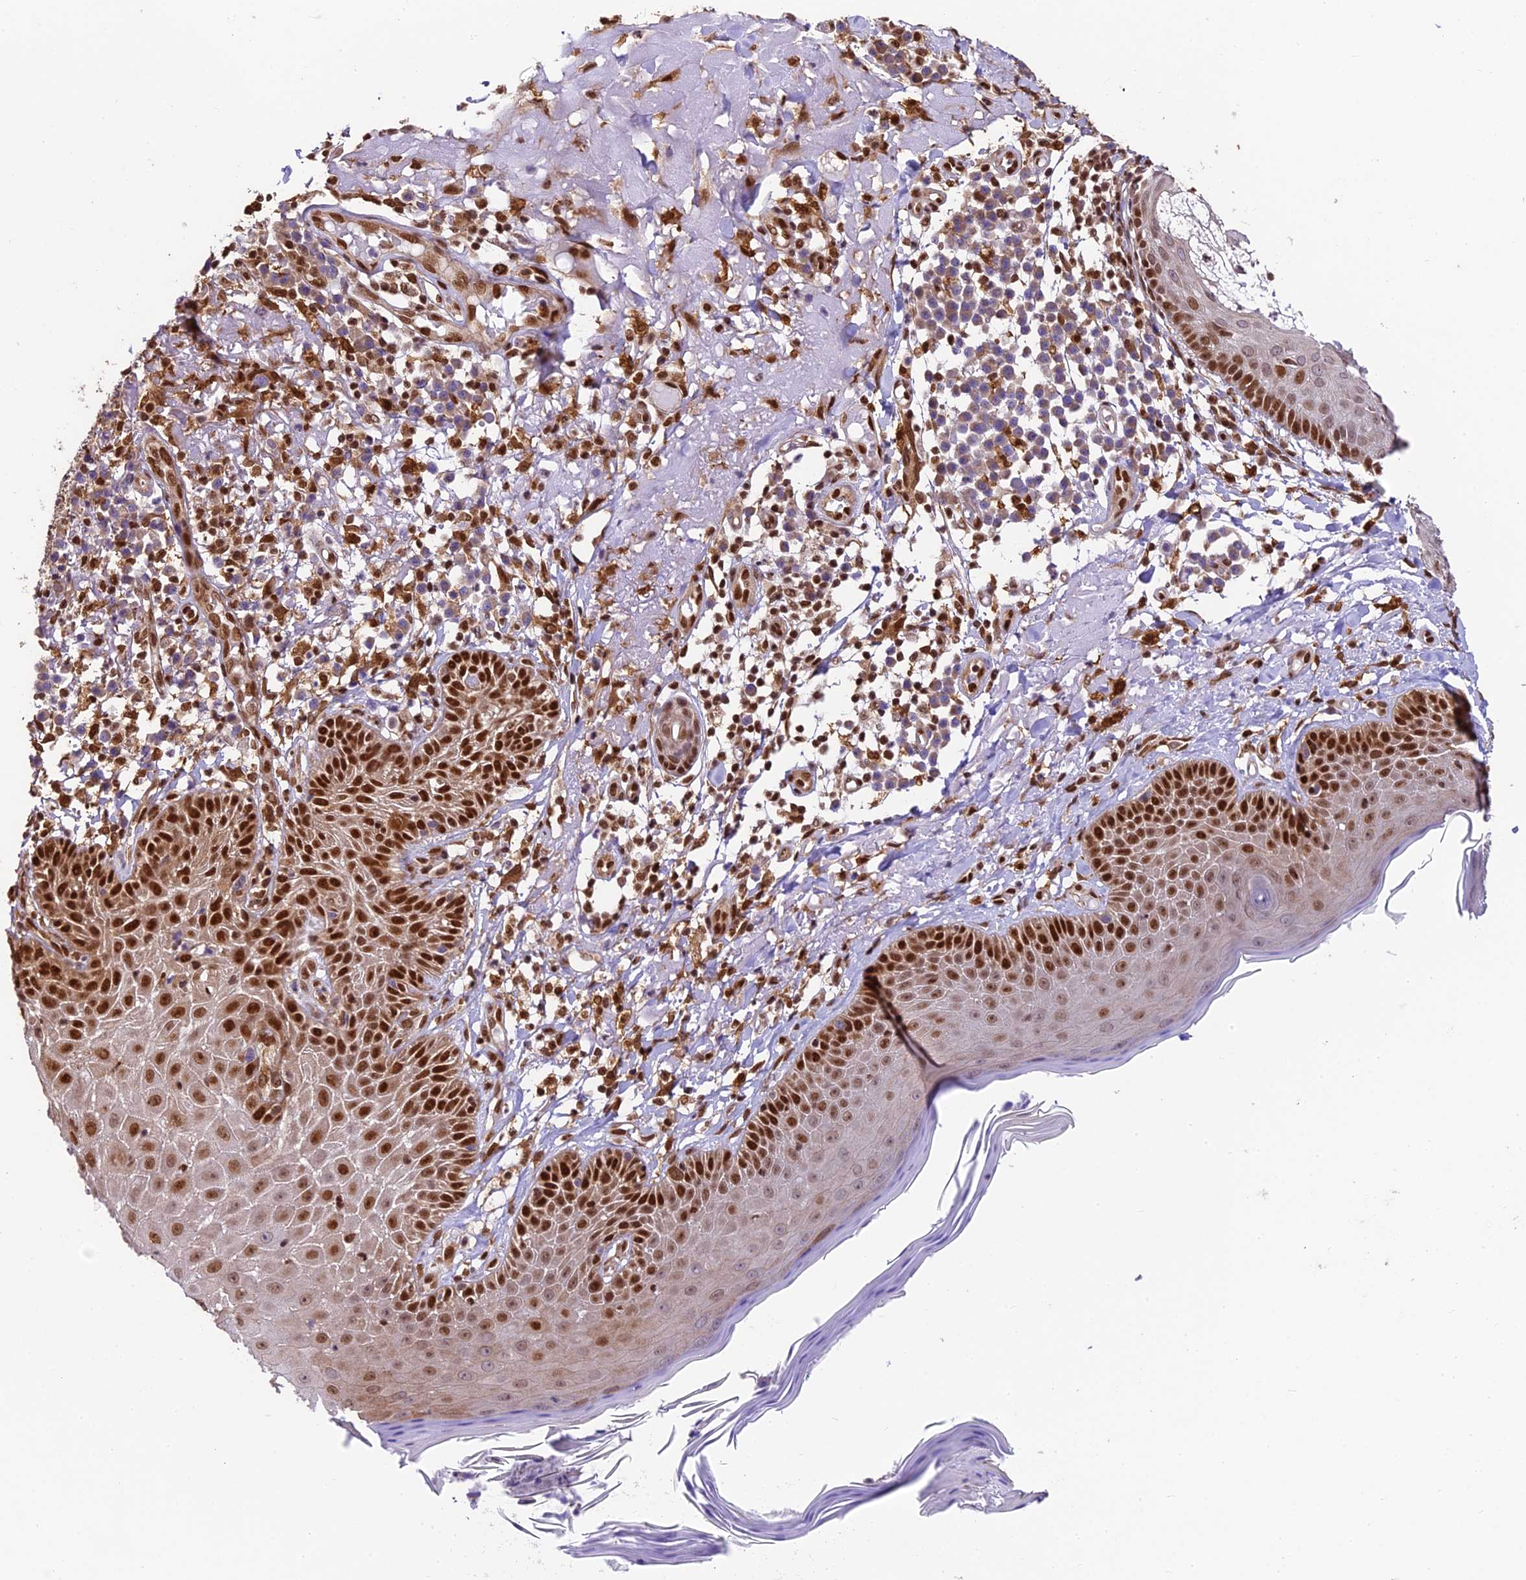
{"staining": {"intensity": "strong", "quantity": ">75%", "location": "nuclear"}, "tissue": "skin cancer", "cell_type": "Tumor cells", "image_type": "cancer", "snomed": [{"axis": "morphology", "description": "Normal tissue, NOS"}, {"axis": "morphology", "description": "Basal cell carcinoma"}, {"axis": "topography", "description": "Skin"}], "caption": "Brown immunohistochemical staining in human basal cell carcinoma (skin) displays strong nuclear expression in approximately >75% of tumor cells.", "gene": "TRIM22", "patient": {"sex": "male", "age": 93}}